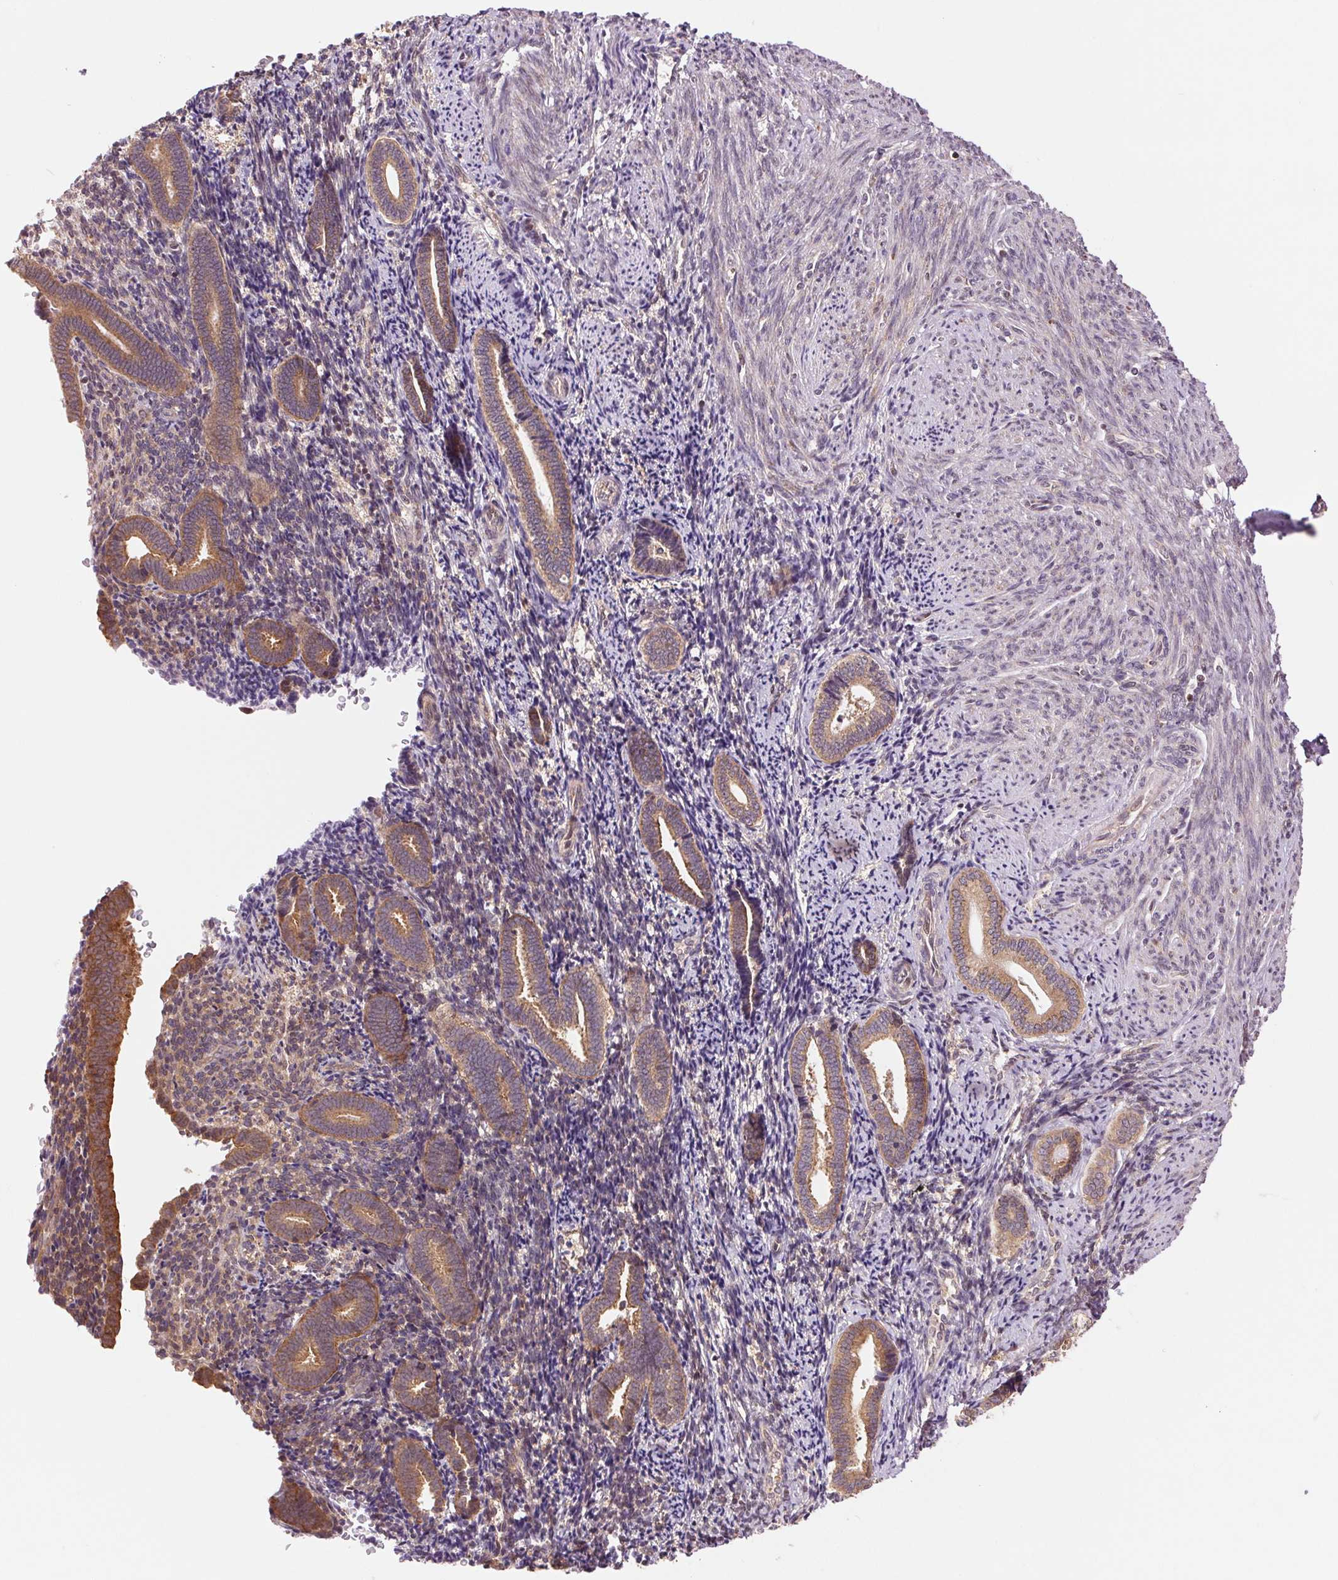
{"staining": {"intensity": "moderate", "quantity": "<25%", "location": "cytoplasmic/membranous"}, "tissue": "endometrium", "cell_type": "Cells in endometrial stroma", "image_type": "normal", "snomed": [{"axis": "morphology", "description": "Normal tissue, NOS"}, {"axis": "topography", "description": "Endometrium"}], "caption": "Immunohistochemistry (IHC) of normal endometrium shows low levels of moderate cytoplasmic/membranous staining in approximately <25% of cells in endometrial stroma. (IHC, brightfield microscopy, high magnification).", "gene": "BTF3L4", "patient": {"sex": "female", "age": 57}}